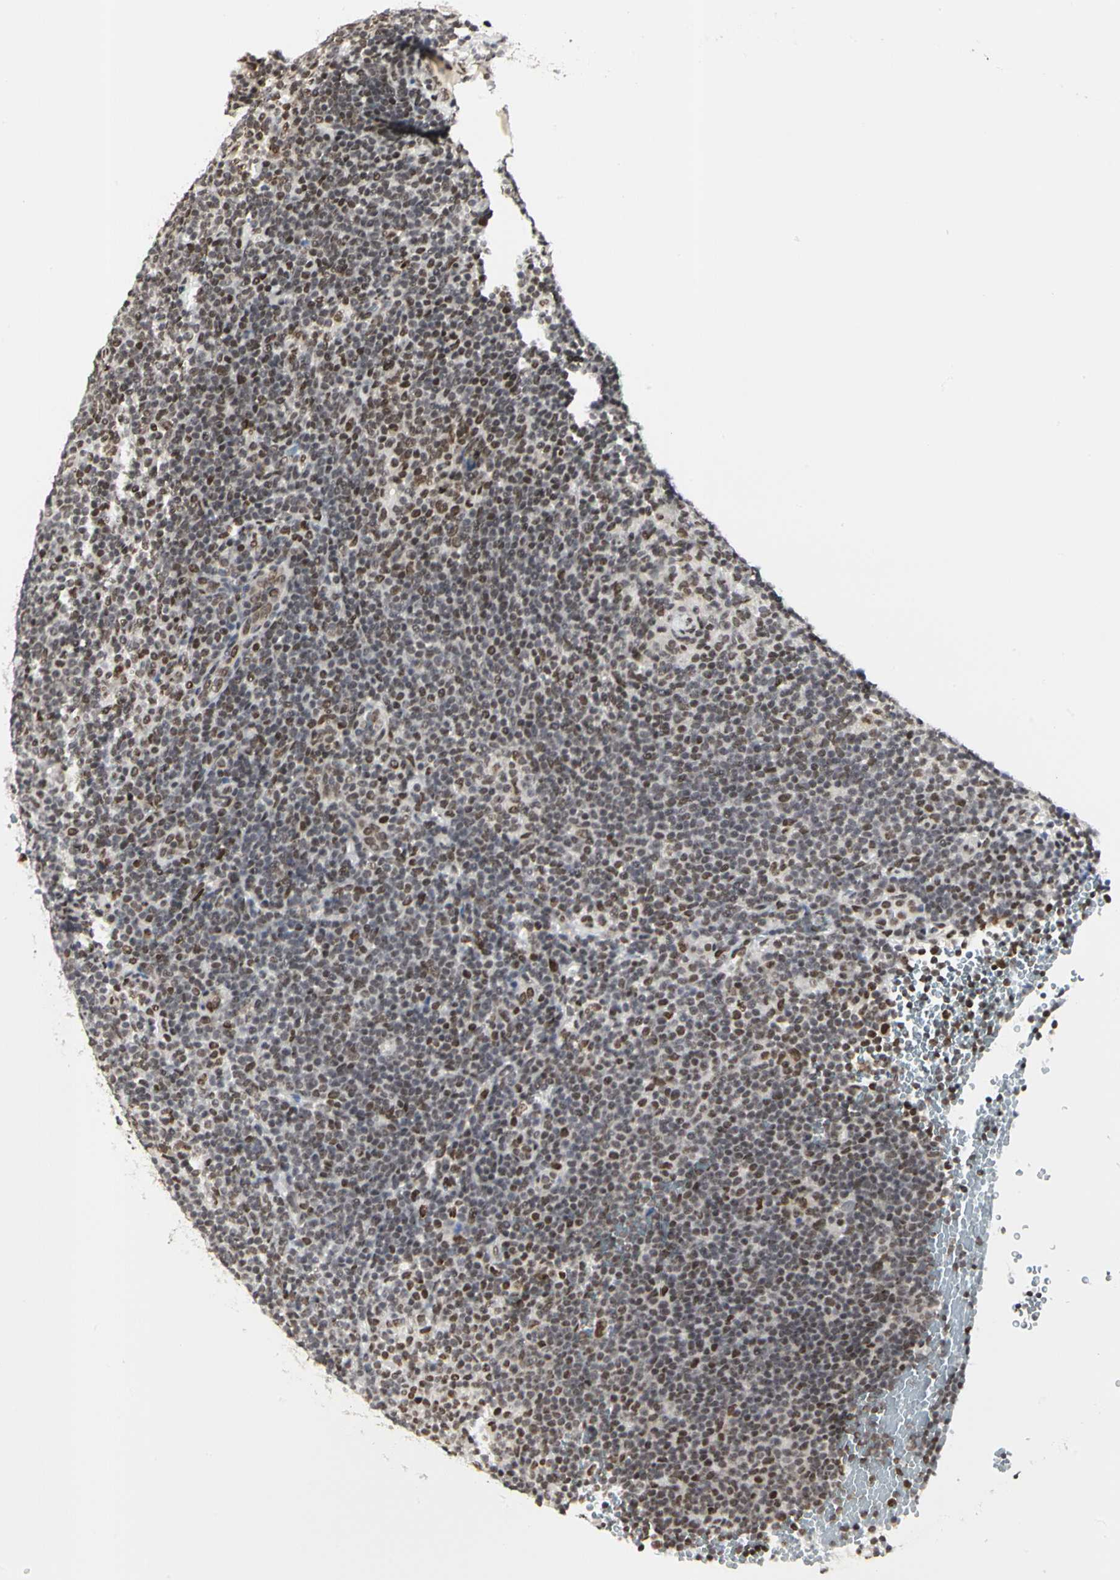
{"staining": {"intensity": "moderate", "quantity": ">75%", "location": "nuclear"}, "tissue": "lymphoma", "cell_type": "Tumor cells", "image_type": "cancer", "snomed": [{"axis": "morphology", "description": "Hodgkin's disease, NOS"}, {"axis": "topography", "description": "Lymph node"}], "caption": "A histopathology image showing moderate nuclear staining in approximately >75% of tumor cells in lymphoma, as visualized by brown immunohistochemical staining.", "gene": "PRMT3", "patient": {"sex": "female", "age": 57}}